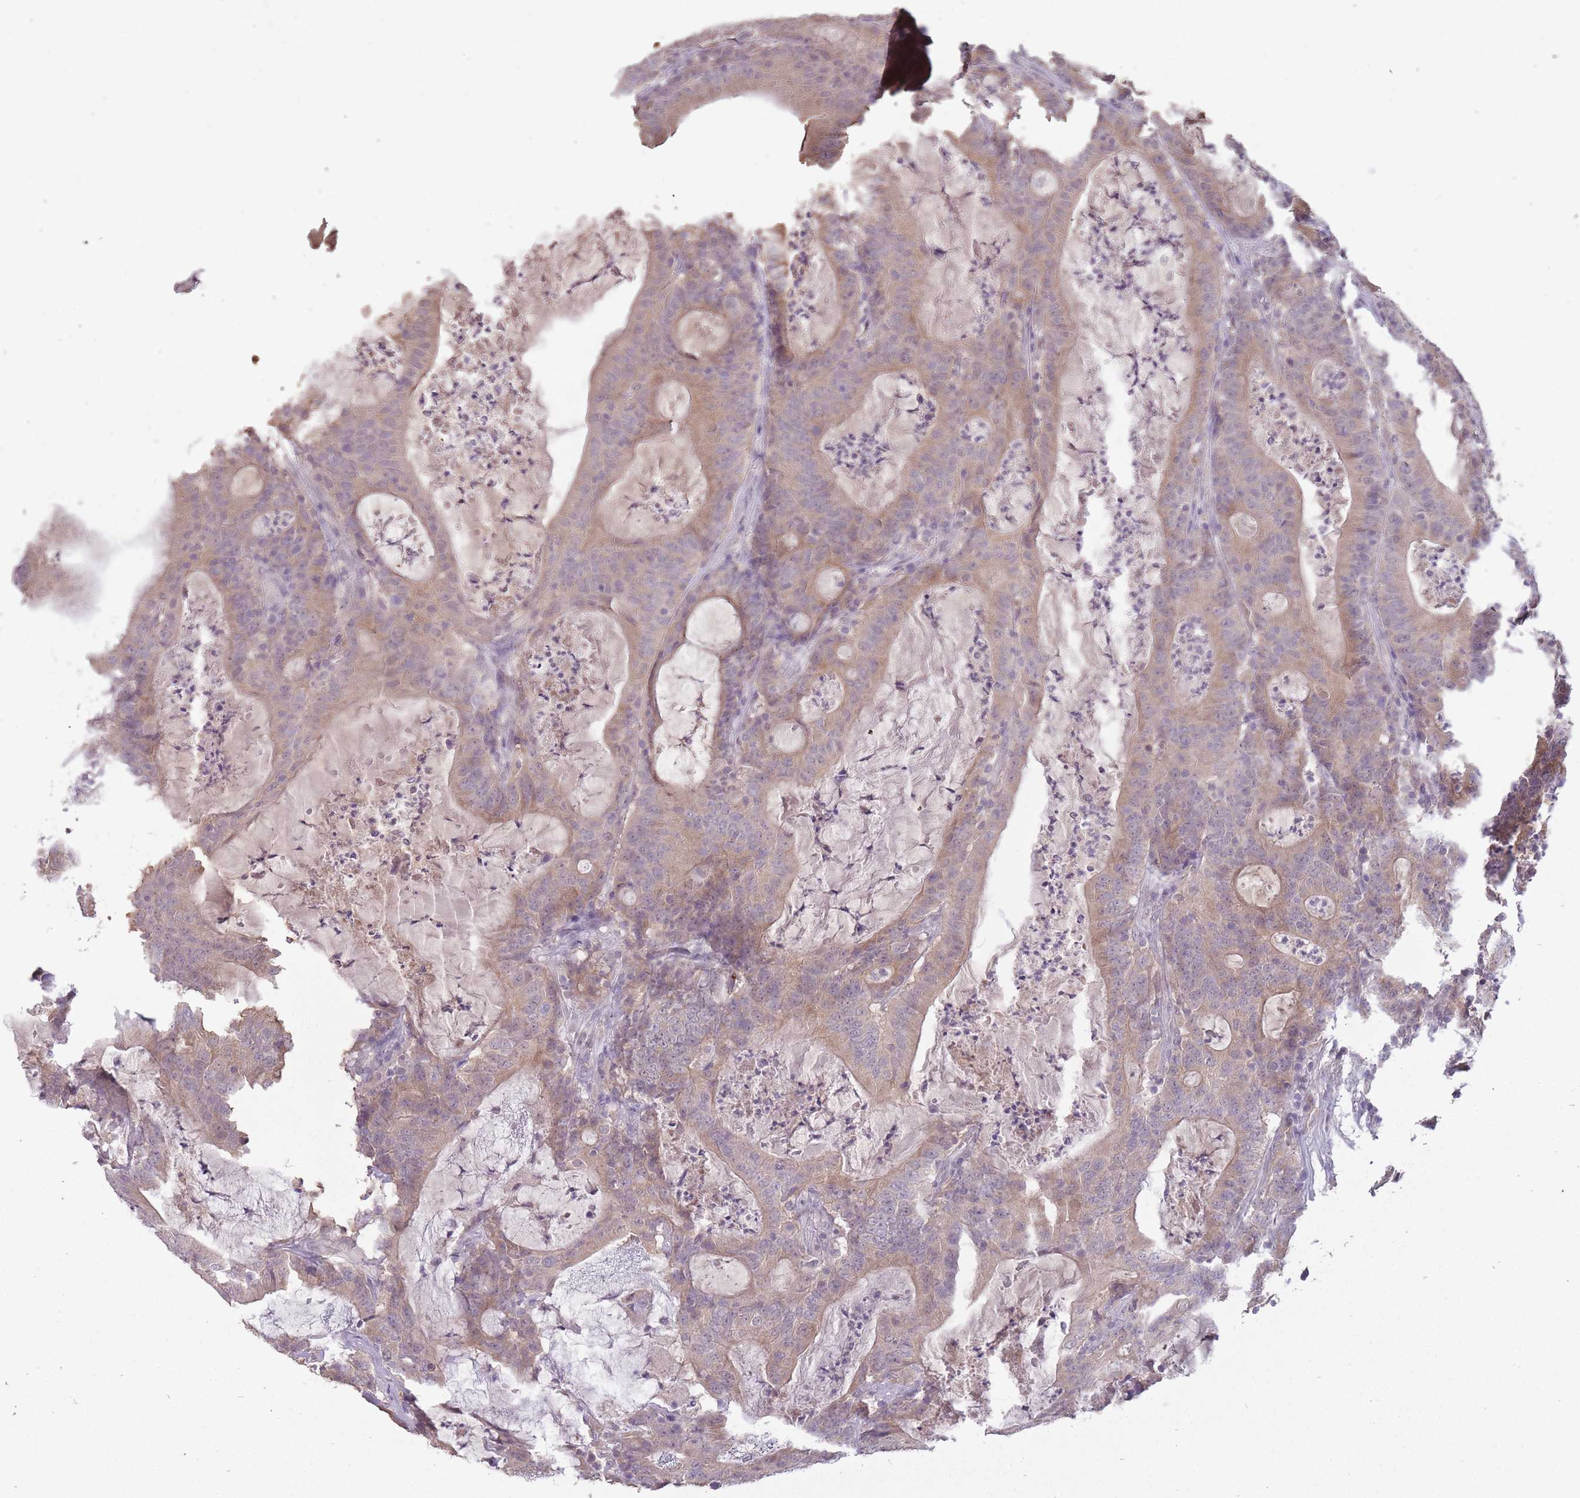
{"staining": {"intensity": "weak", "quantity": "25%-75%", "location": "cytoplasmic/membranous"}, "tissue": "colorectal cancer", "cell_type": "Tumor cells", "image_type": "cancer", "snomed": [{"axis": "morphology", "description": "Adenocarcinoma, NOS"}, {"axis": "topography", "description": "Colon"}], "caption": "Immunohistochemistry (DAB (3,3'-diaminobenzidine)) staining of colorectal adenocarcinoma demonstrates weak cytoplasmic/membranous protein staining in about 25%-75% of tumor cells.", "gene": "LRATD2", "patient": {"sex": "male", "age": 83}}